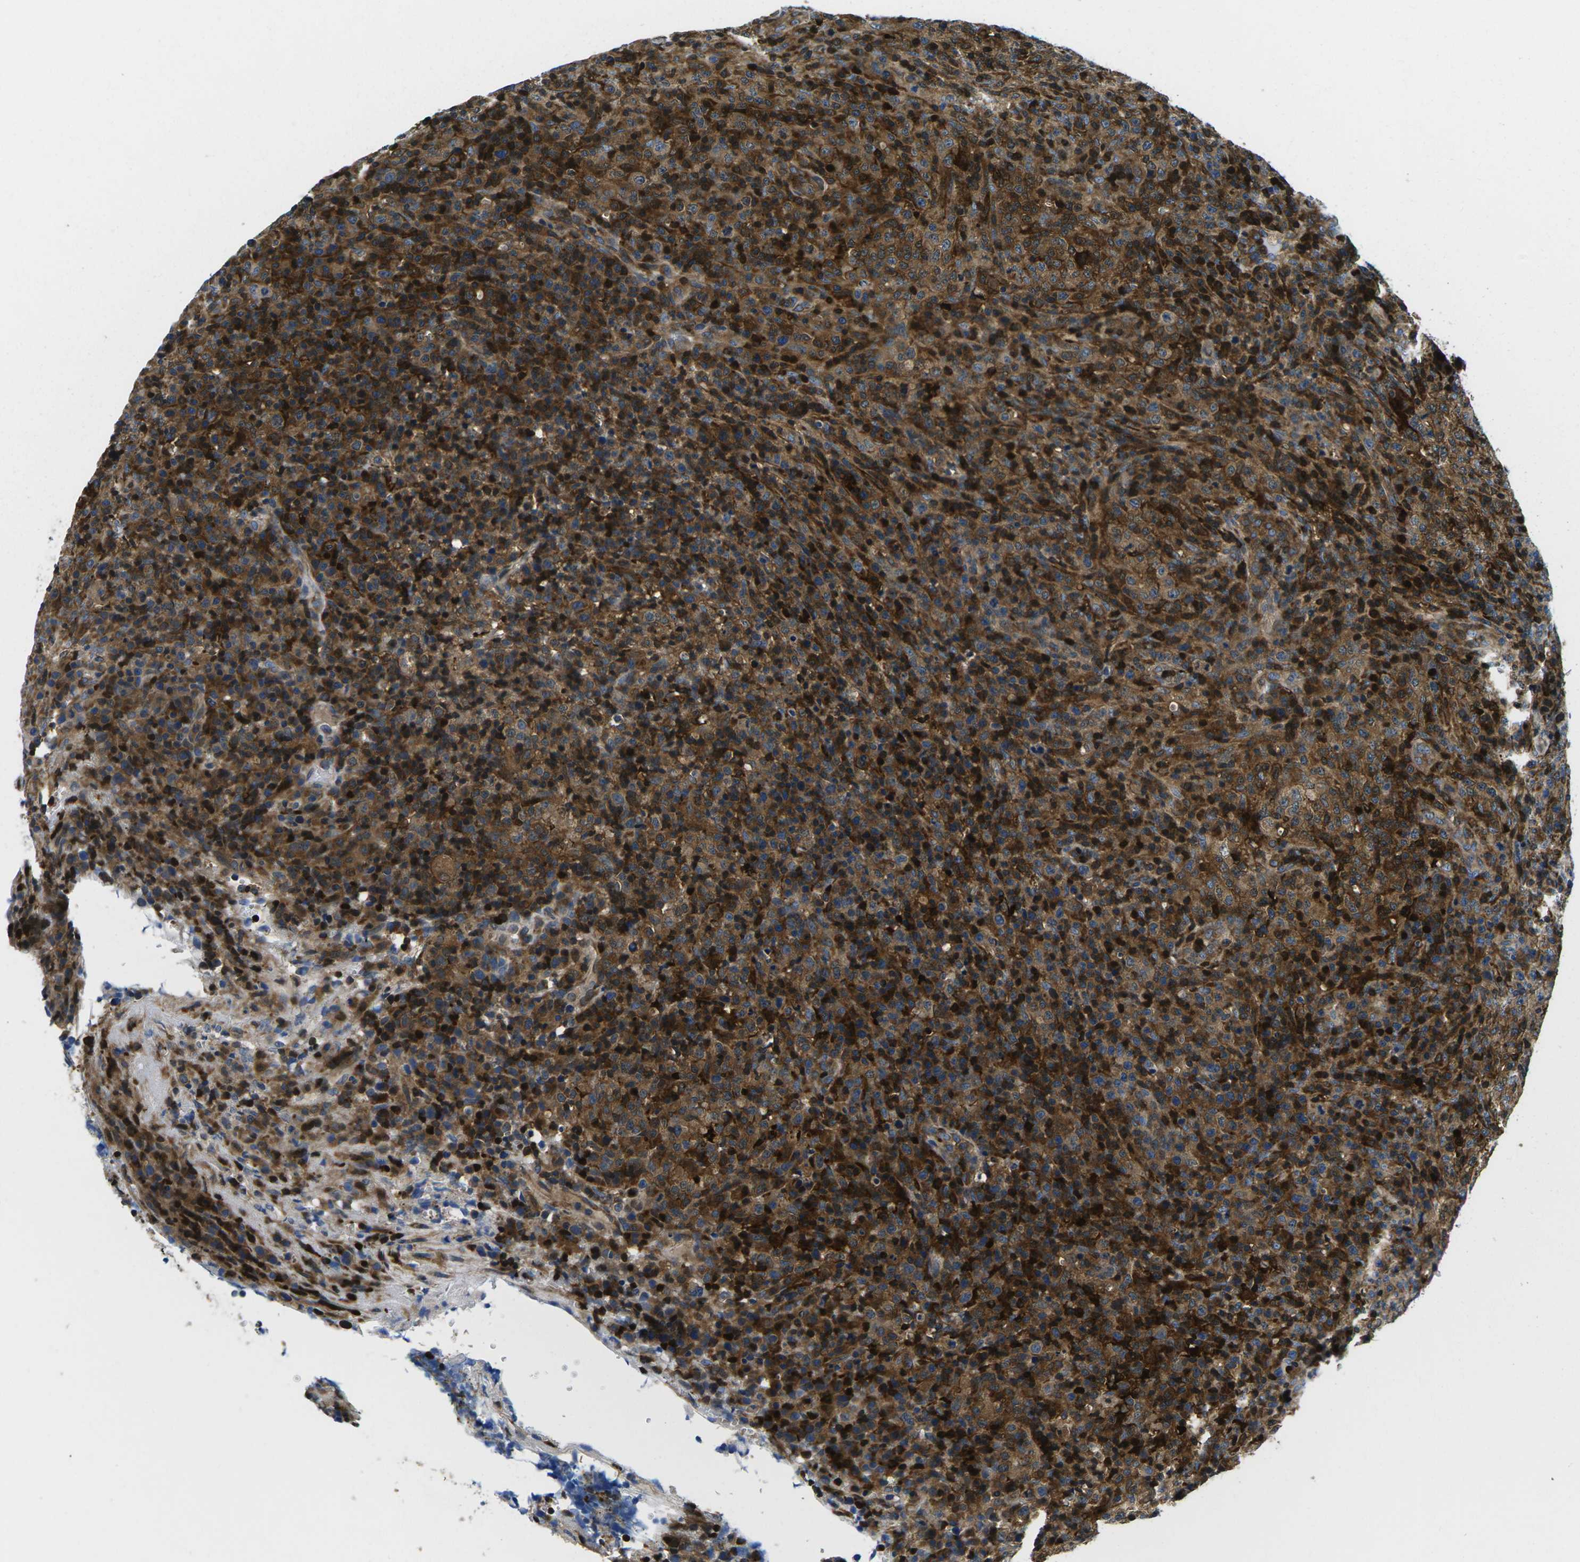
{"staining": {"intensity": "moderate", "quantity": "25%-75%", "location": "cytoplasmic/membranous"}, "tissue": "lymphoma", "cell_type": "Tumor cells", "image_type": "cancer", "snomed": [{"axis": "morphology", "description": "Malignant lymphoma, non-Hodgkin's type, High grade"}, {"axis": "topography", "description": "Lymph node"}], "caption": "Protein staining reveals moderate cytoplasmic/membranous staining in approximately 25%-75% of tumor cells in high-grade malignant lymphoma, non-Hodgkin's type.", "gene": "PLCE1", "patient": {"sex": "female", "age": 76}}